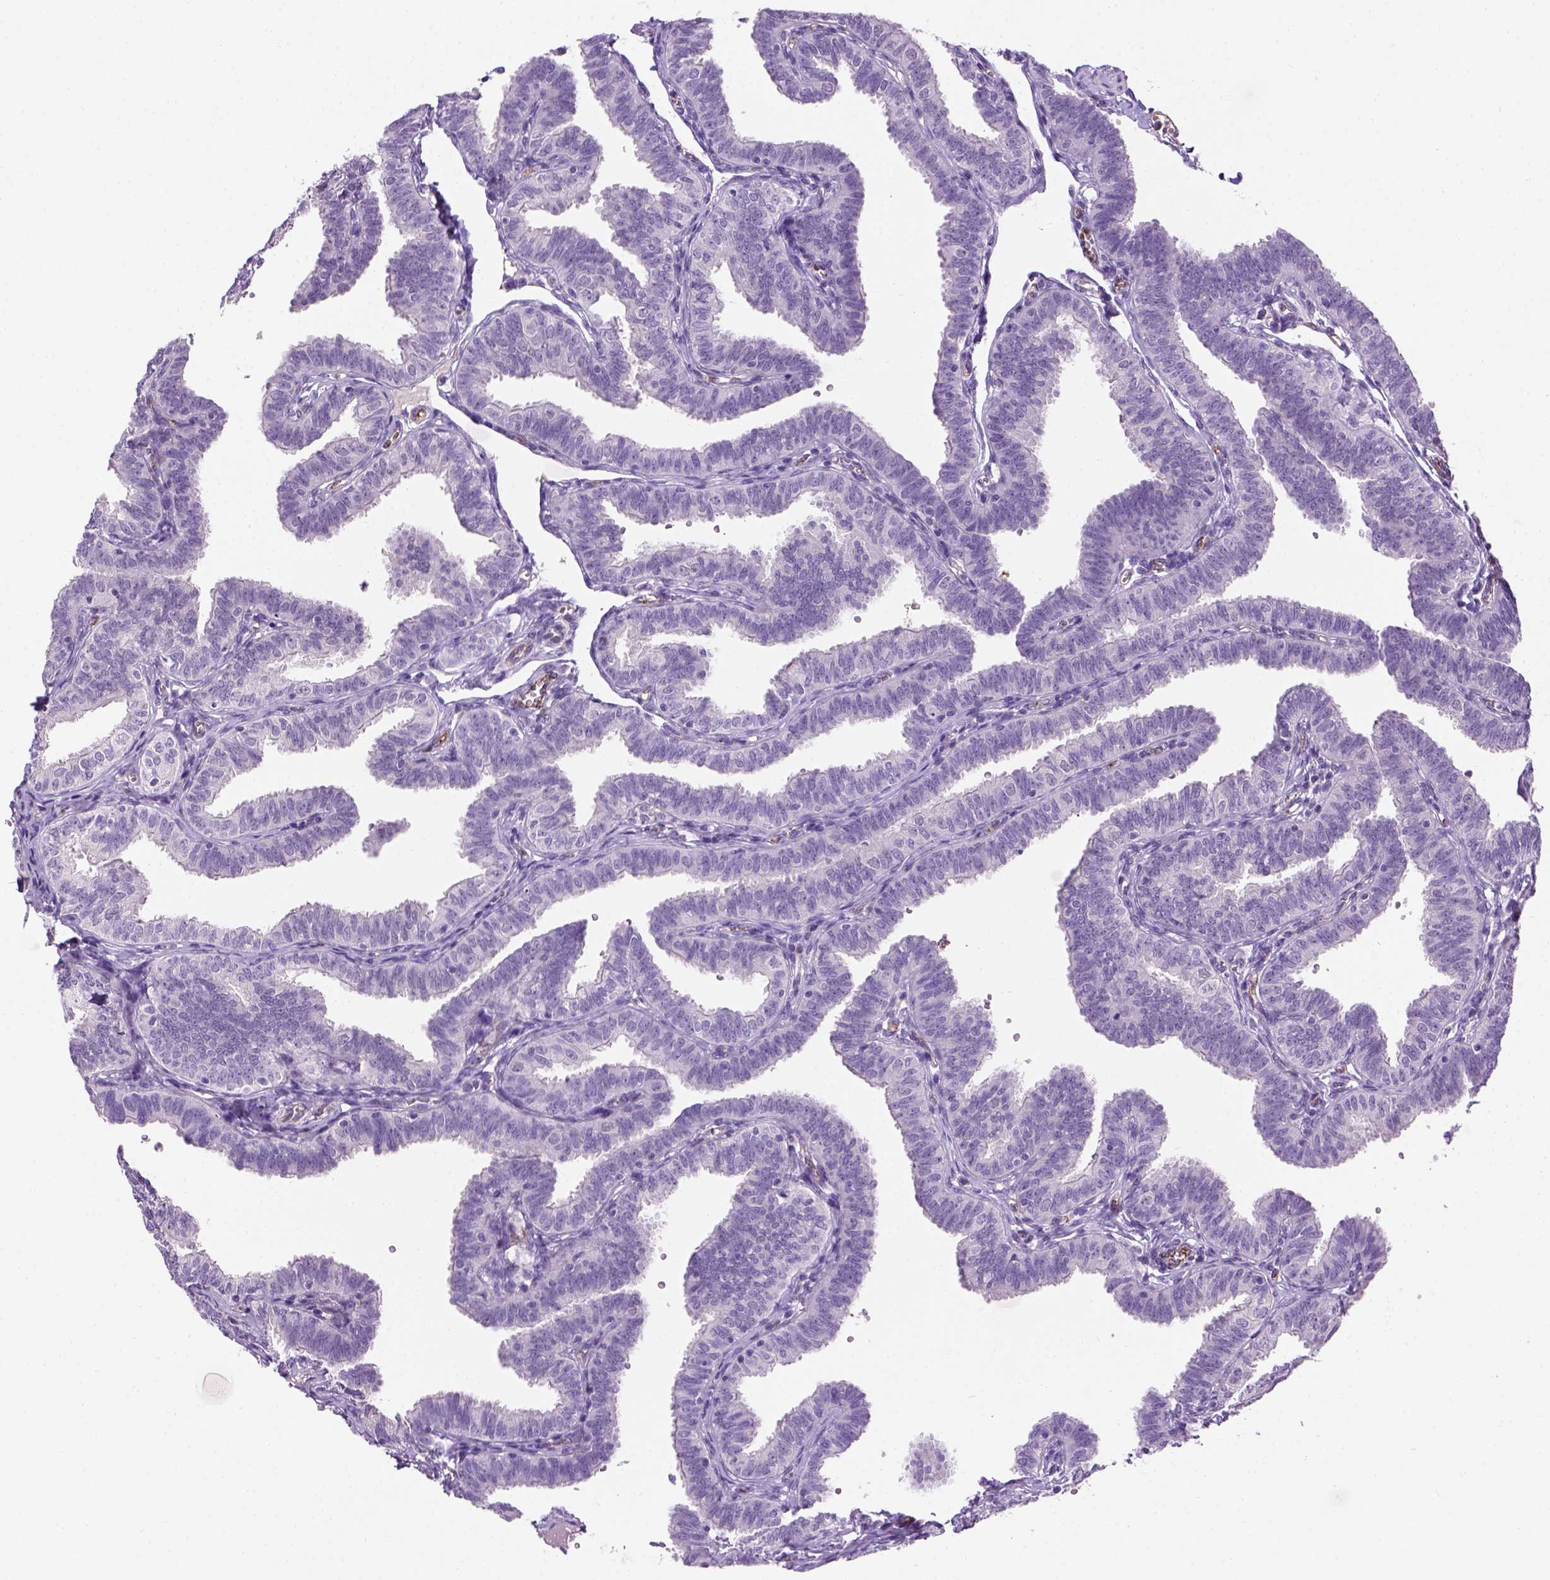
{"staining": {"intensity": "negative", "quantity": "none", "location": "none"}, "tissue": "fallopian tube", "cell_type": "Glandular cells", "image_type": "normal", "snomed": [{"axis": "morphology", "description": "Normal tissue, NOS"}, {"axis": "topography", "description": "Fallopian tube"}], "caption": "Immunohistochemistry image of normal fallopian tube: fallopian tube stained with DAB reveals no significant protein positivity in glandular cells. The staining is performed using DAB (3,3'-diaminobenzidine) brown chromogen with nuclei counter-stained in using hematoxylin.", "gene": "VWF", "patient": {"sex": "female", "age": 25}}